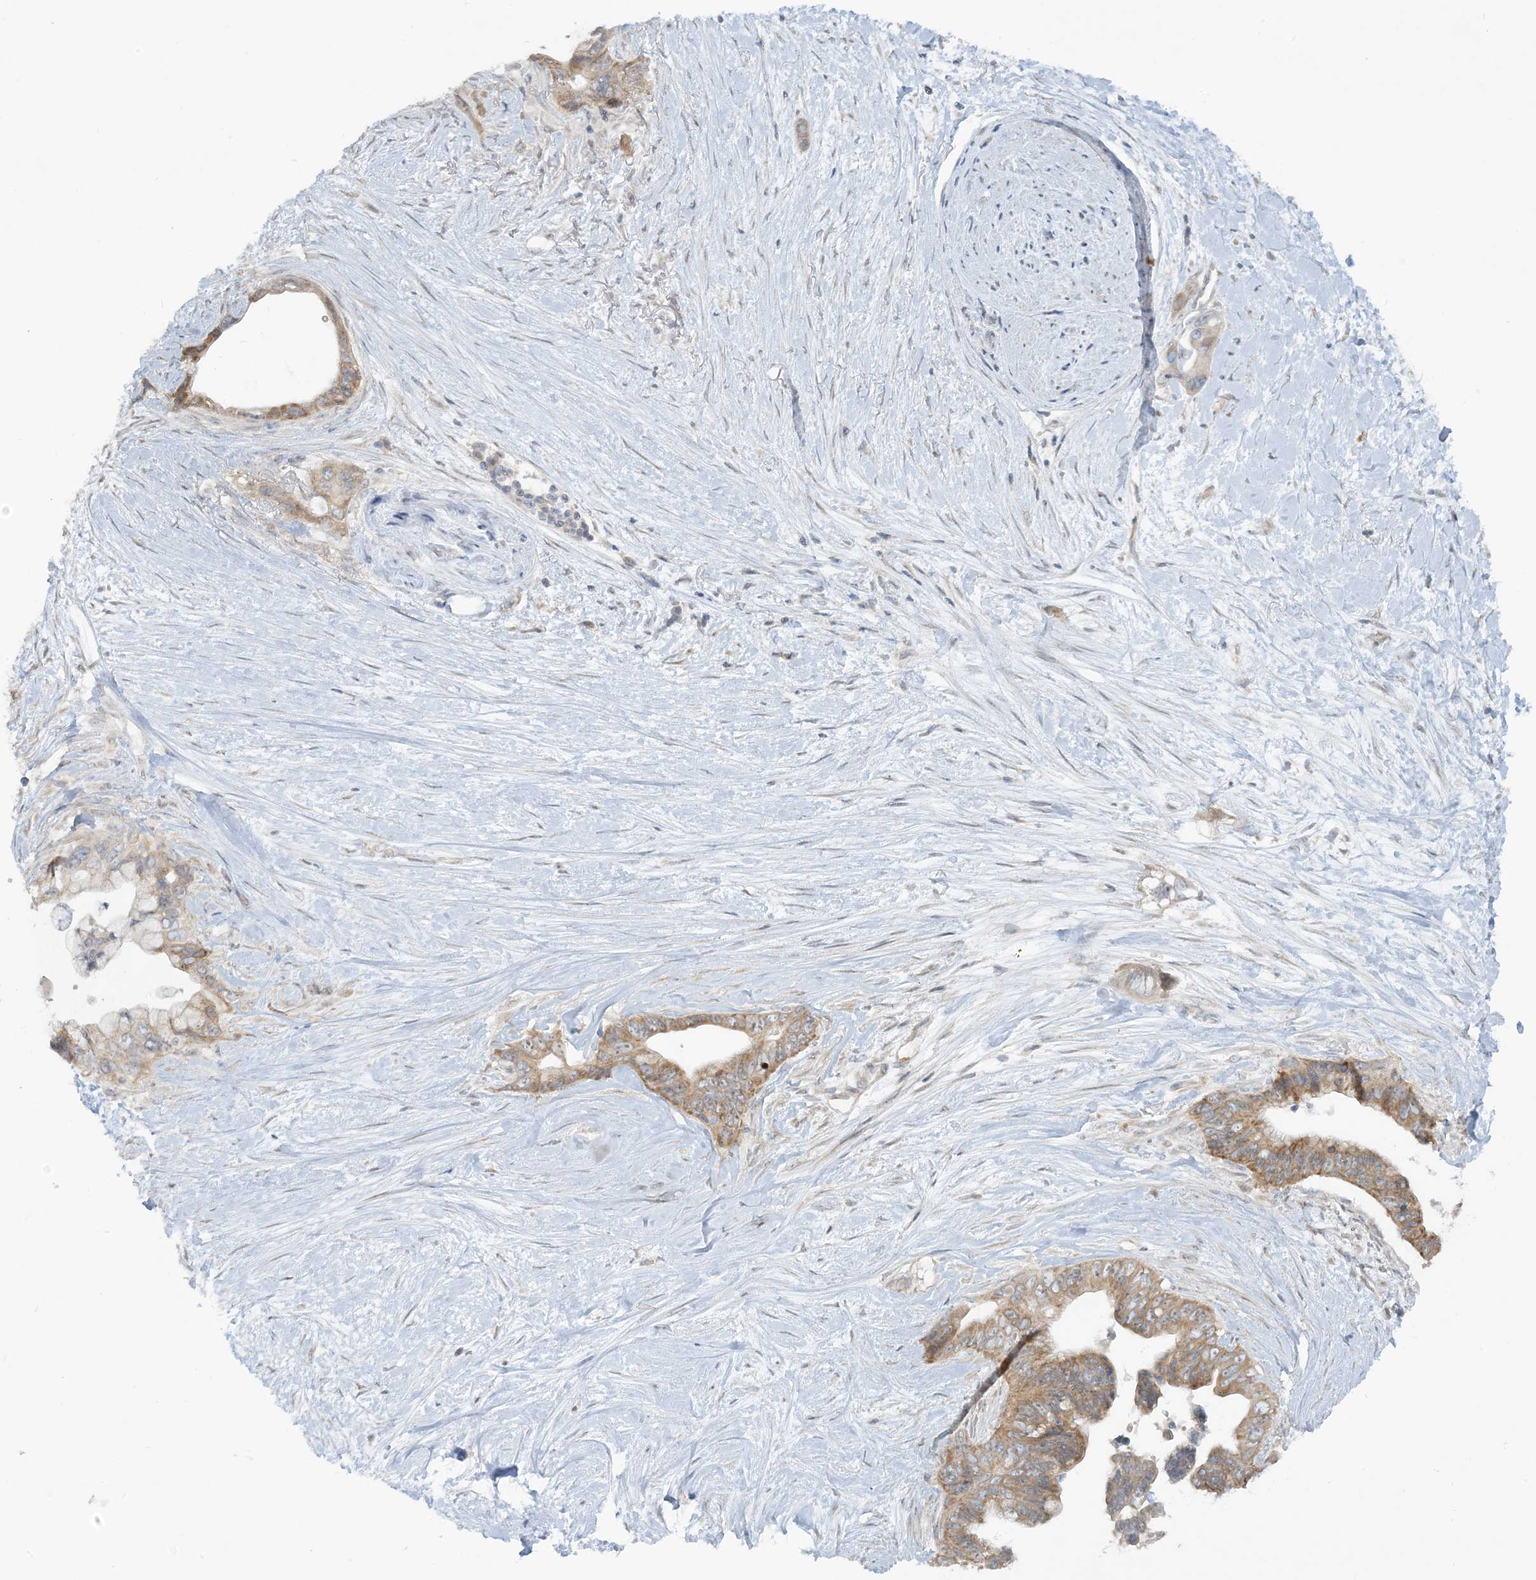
{"staining": {"intensity": "moderate", "quantity": ">75%", "location": "cytoplasmic/membranous"}, "tissue": "pancreatic cancer", "cell_type": "Tumor cells", "image_type": "cancer", "snomed": [{"axis": "morphology", "description": "Adenocarcinoma, NOS"}, {"axis": "topography", "description": "Pancreas"}], "caption": "Immunohistochemical staining of pancreatic cancer (adenocarcinoma) shows medium levels of moderate cytoplasmic/membranous protein expression in about >75% of tumor cells.", "gene": "SCN3A", "patient": {"sex": "female", "age": 72}}